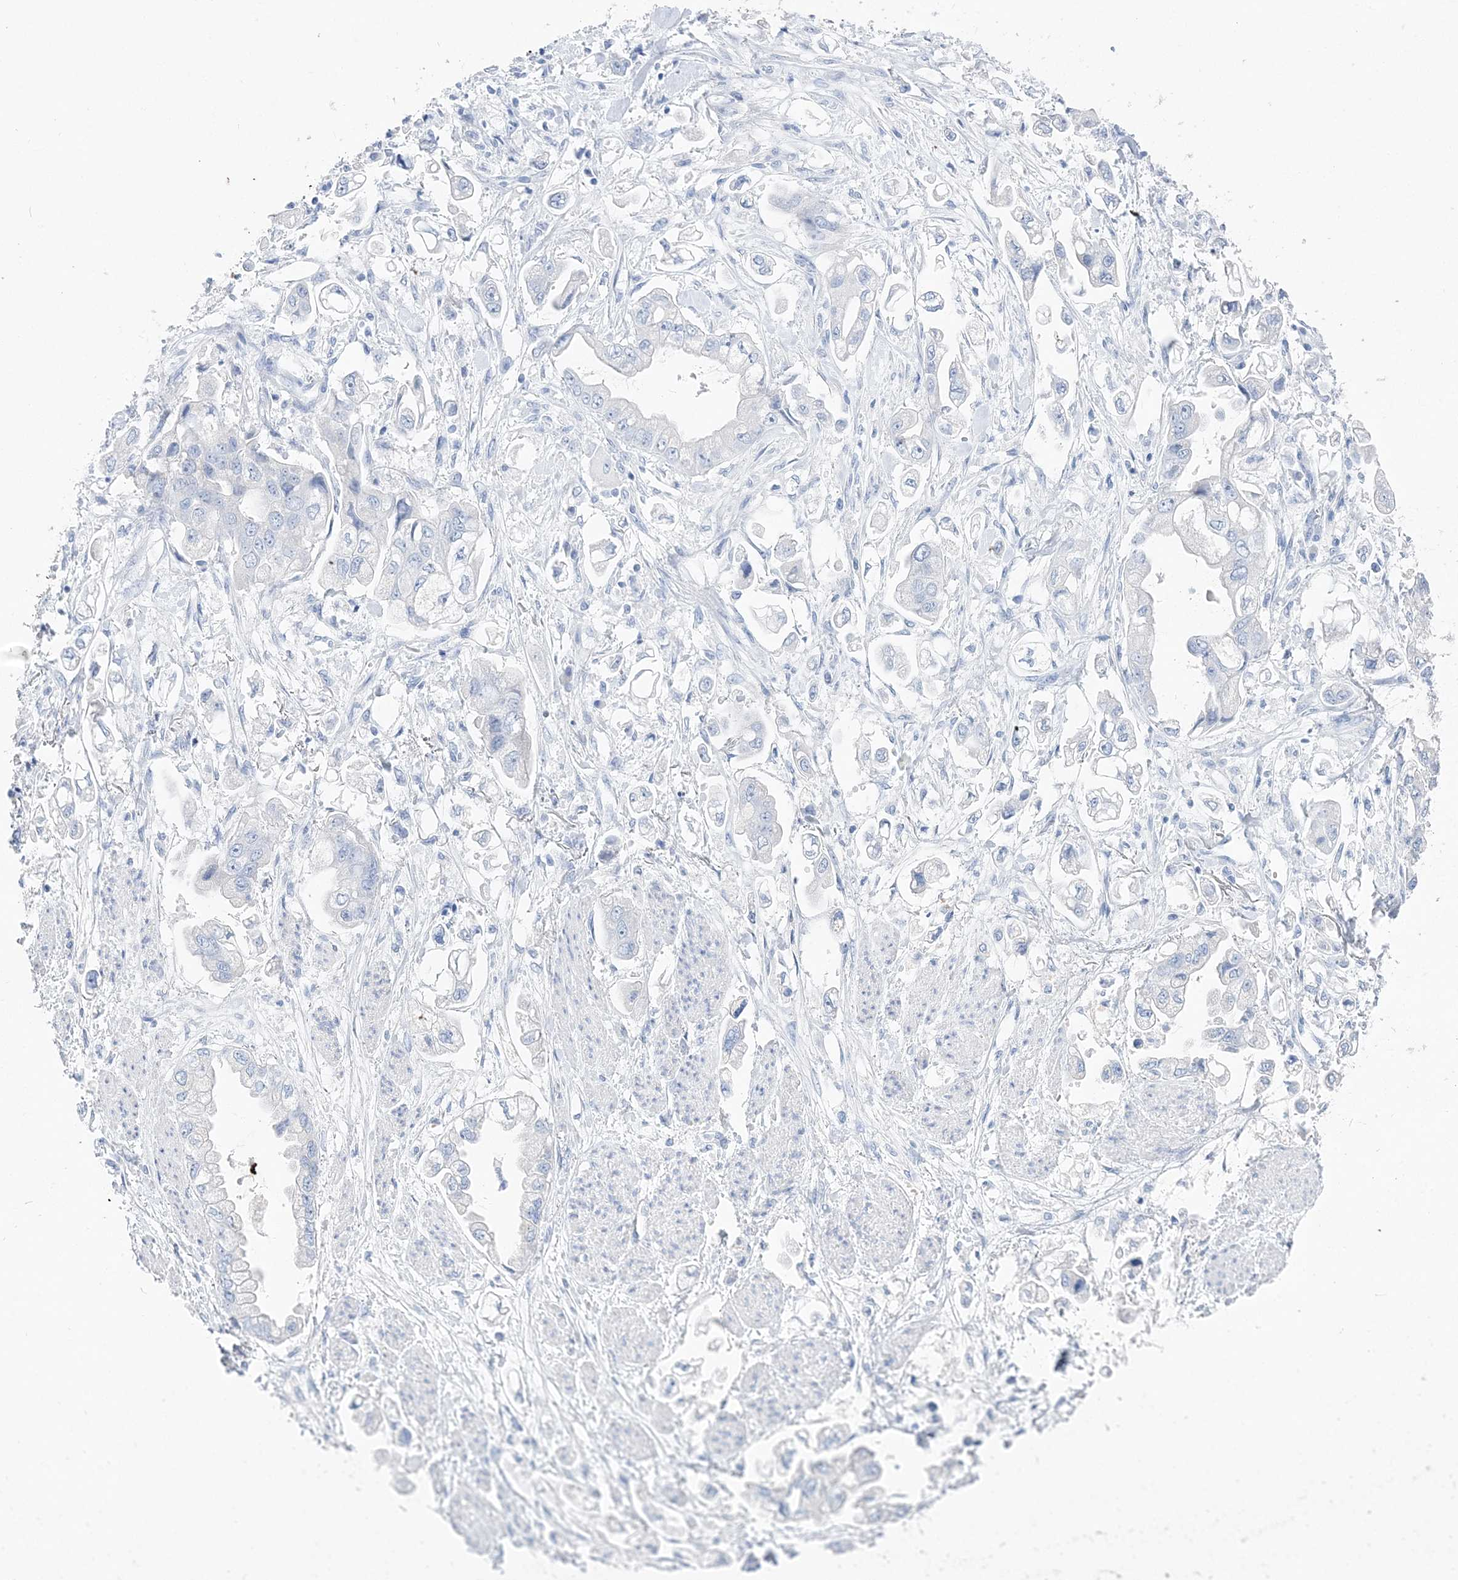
{"staining": {"intensity": "negative", "quantity": "none", "location": "none"}, "tissue": "stomach cancer", "cell_type": "Tumor cells", "image_type": "cancer", "snomed": [{"axis": "morphology", "description": "Adenocarcinoma, NOS"}, {"axis": "topography", "description": "Stomach"}], "caption": "IHC histopathology image of neoplastic tissue: human stomach cancer stained with DAB displays no significant protein staining in tumor cells.", "gene": "TSPYL6", "patient": {"sex": "male", "age": 62}}